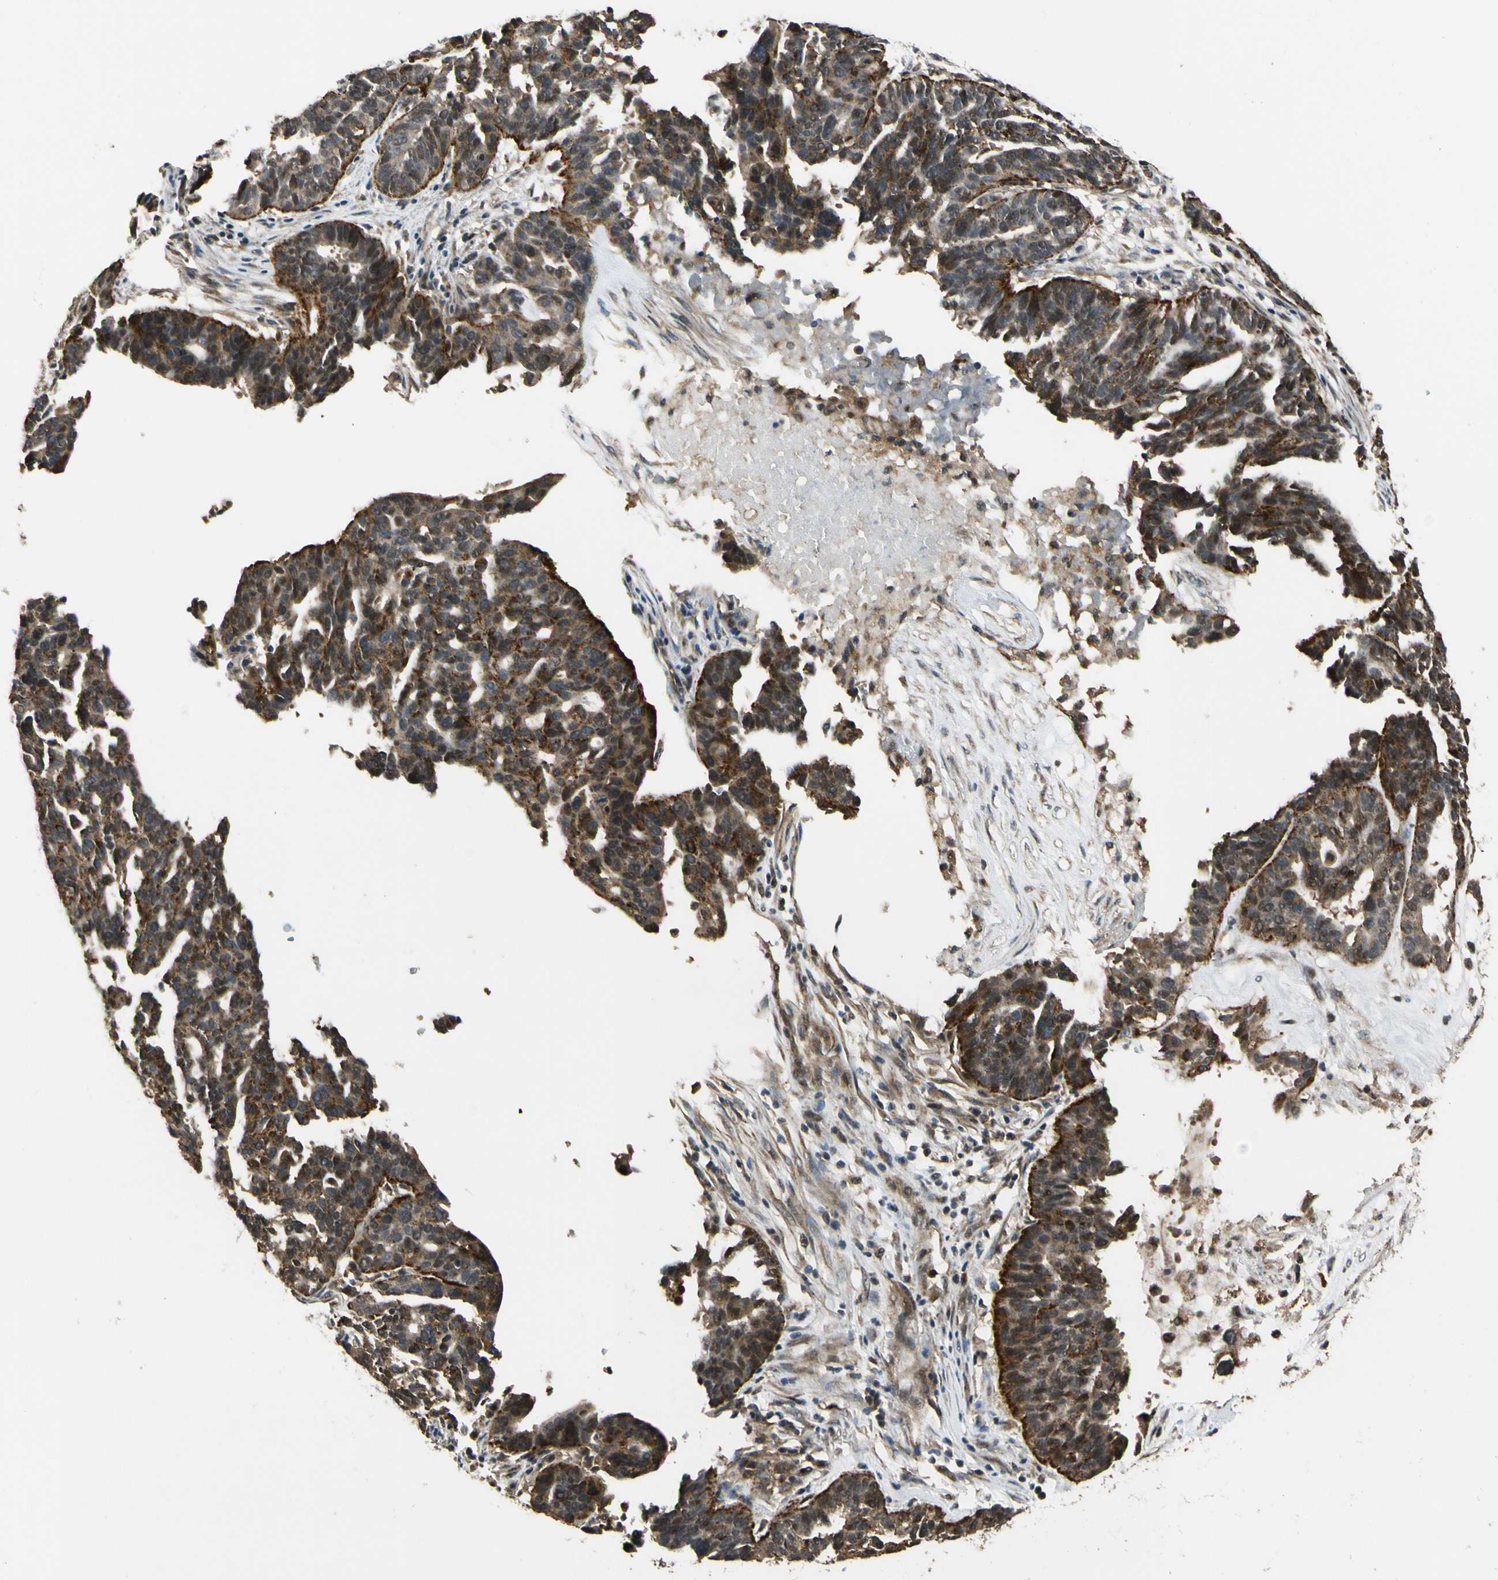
{"staining": {"intensity": "strong", "quantity": "25%-75%", "location": "cytoplasmic/membranous"}, "tissue": "ovarian cancer", "cell_type": "Tumor cells", "image_type": "cancer", "snomed": [{"axis": "morphology", "description": "Cystadenocarcinoma, serous, NOS"}, {"axis": "topography", "description": "Ovary"}], "caption": "Immunohistochemistry (IHC) of ovarian cancer shows high levels of strong cytoplasmic/membranous expression in approximately 25%-75% of tumor cells.", "gene": "LAMTOR1", "patient": {"sex": "female", "age": 59}}